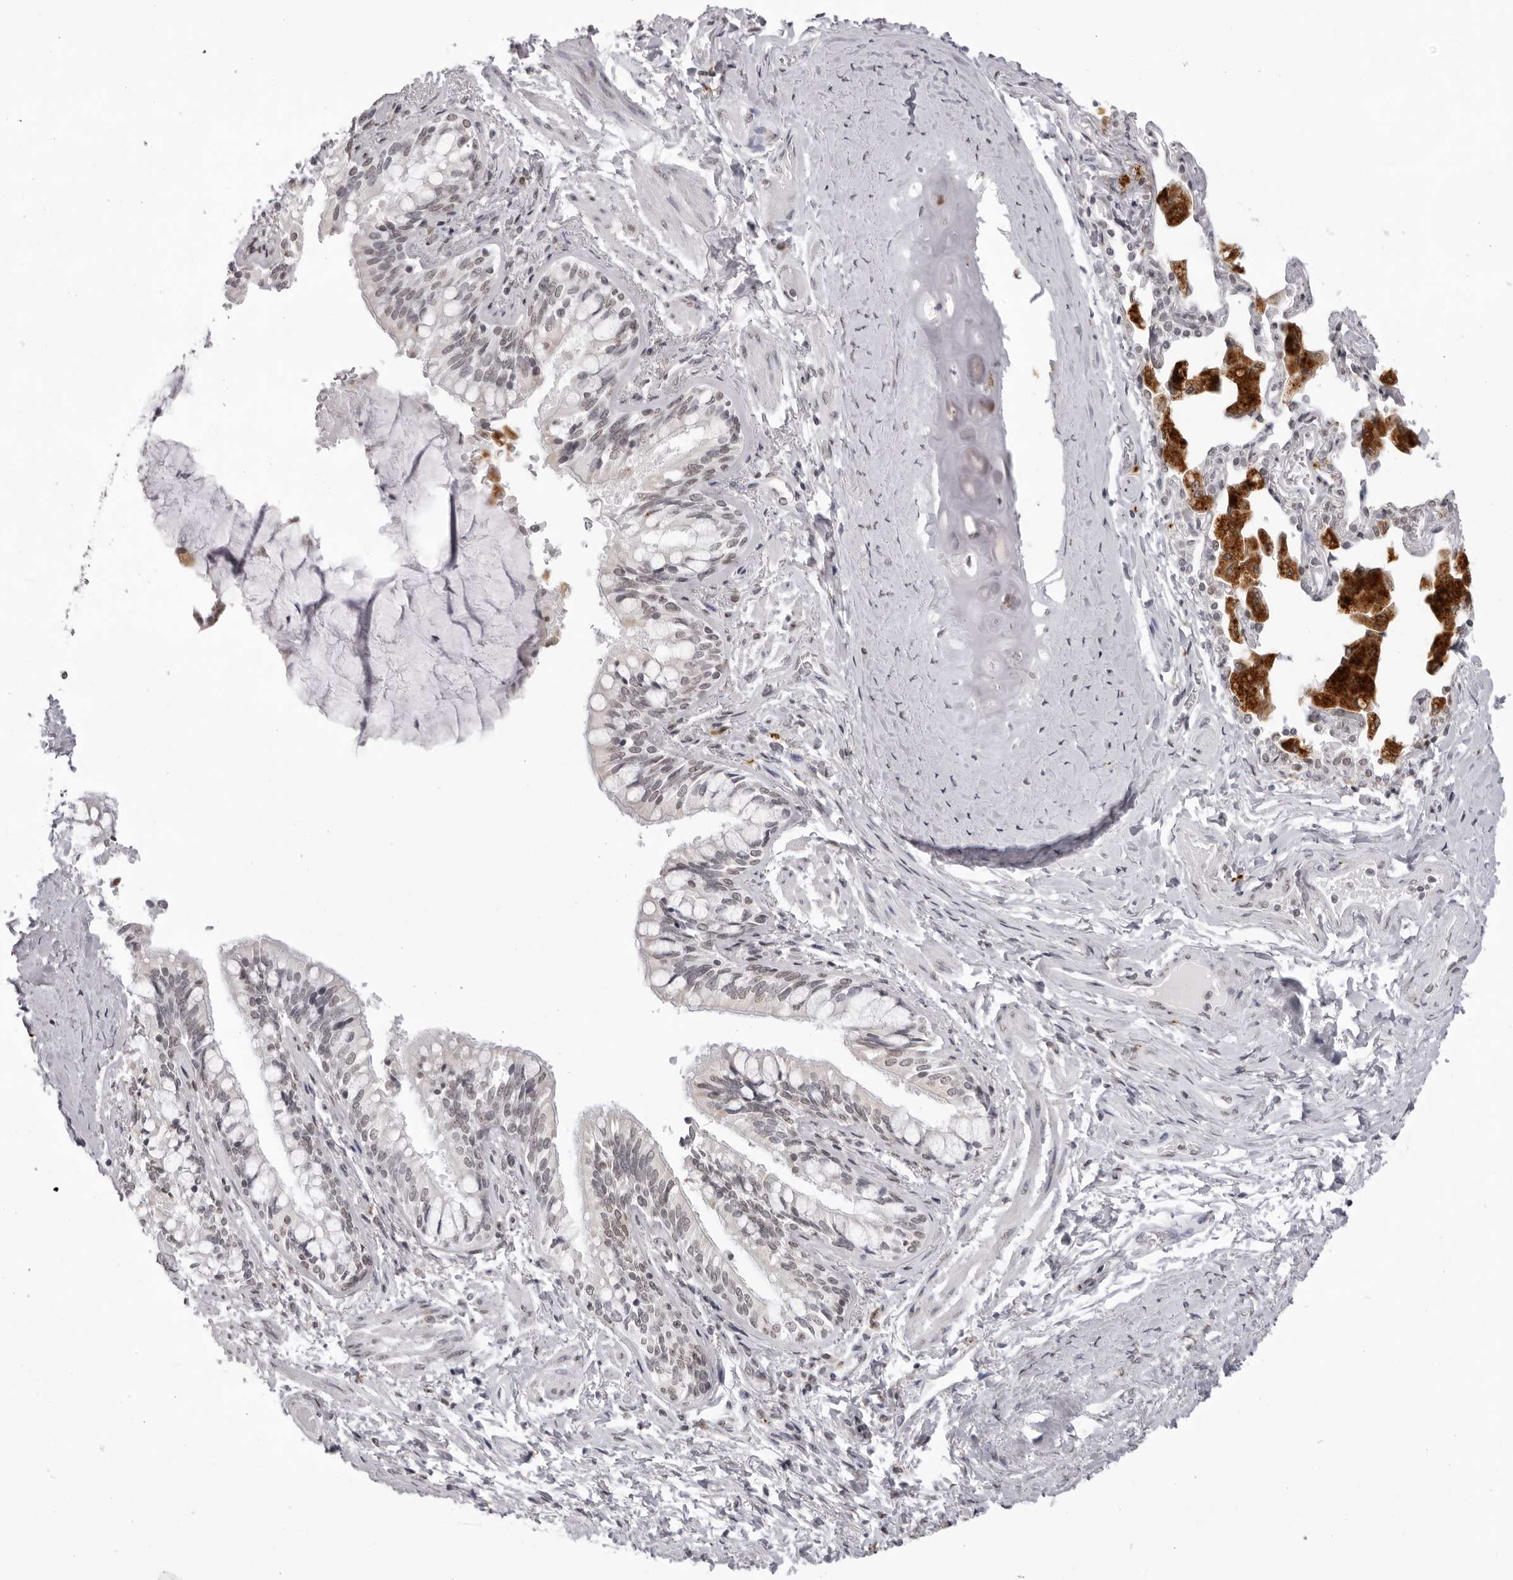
{"staining": {"intensity": "negative", "quantity": "none", "location": "none"}, "tissue": "bronchus", "cell_type": "Respiratory epithelial cells", "image_type": "normal", "snomed": [{"axis": "morphology", "description": "Normal tissue, NOS"}, {"axis": "morphology", "description": "Inflammation, NOS"}, {"axis": "topography", "description": "Bronchus"}, {"axis": "topography", "description": "Lung"}], "caption": "High power microscopy micrograph of an immunohistochemistry (IHC) micrograph of normal bronchus, revealing no significant expression in respiratory epithelial cells. (Immunohistochemistry, brightfield microscopy, high magnification).", "gene": "NTM", "patient": {"sex": "female", "age": 46}}